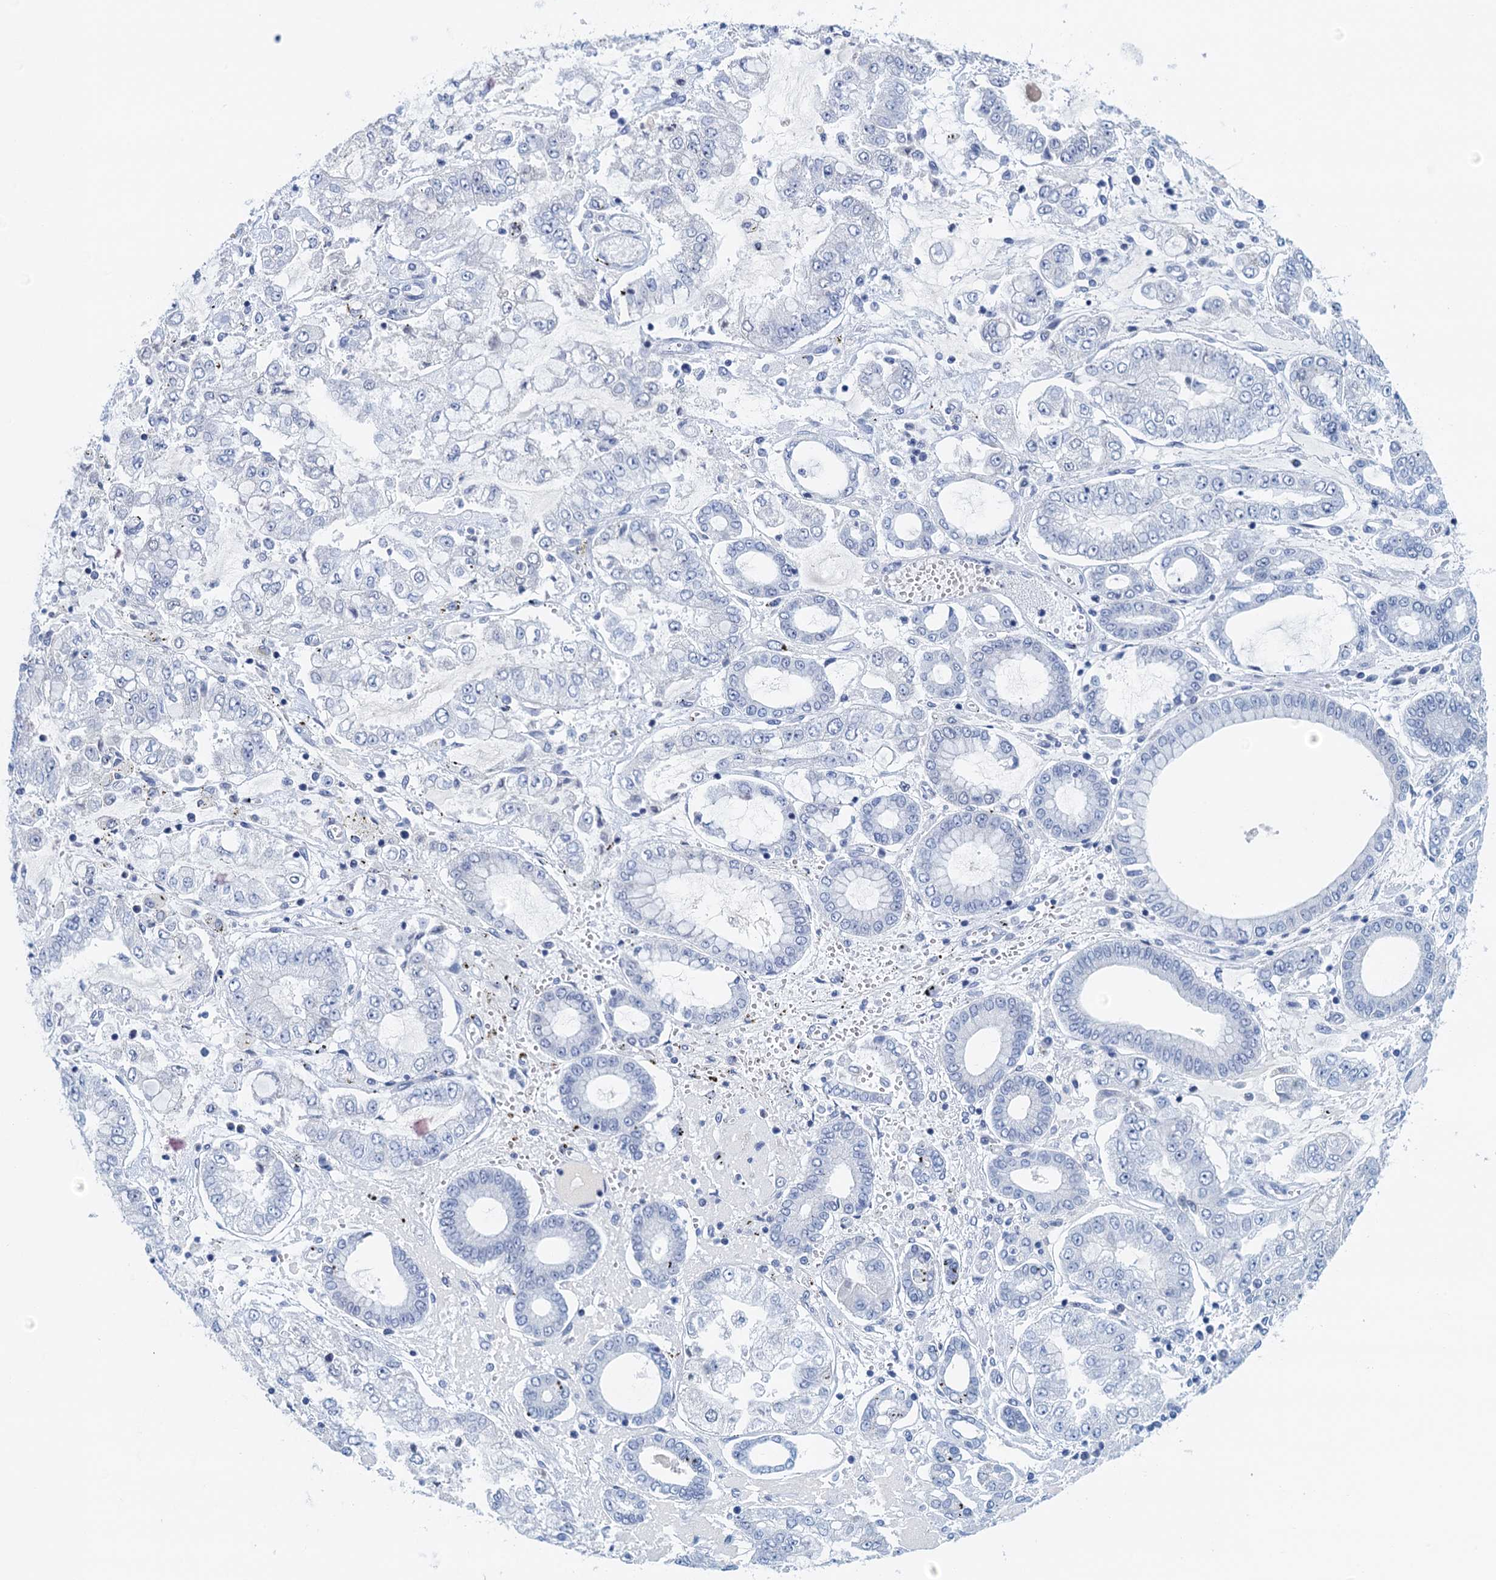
{"staining": {"intensity": "negative", "quantity": "none", "location": "none"}, "tissue": "stomach cancer", "cell_type": "Tumor cells", "image_type": "cancer", "snomed": [{"axis": "morphology", "description": "Adenocarcinoma, NOS"}, {"axis": "topography", "description": "Stomach"}], "caption": "IHC photomicrograph of neoplastic tissue: adenocarcinoma (stomach) stained with DAB (3,3'-diaminobenzidine) exhibits no significant protein expression in tumor cells. (Immunohistochemistry, brightfield microscopy, high magnification).", "gene": "CYP51A1", "patient": {"sex": "male", "age": 76}}